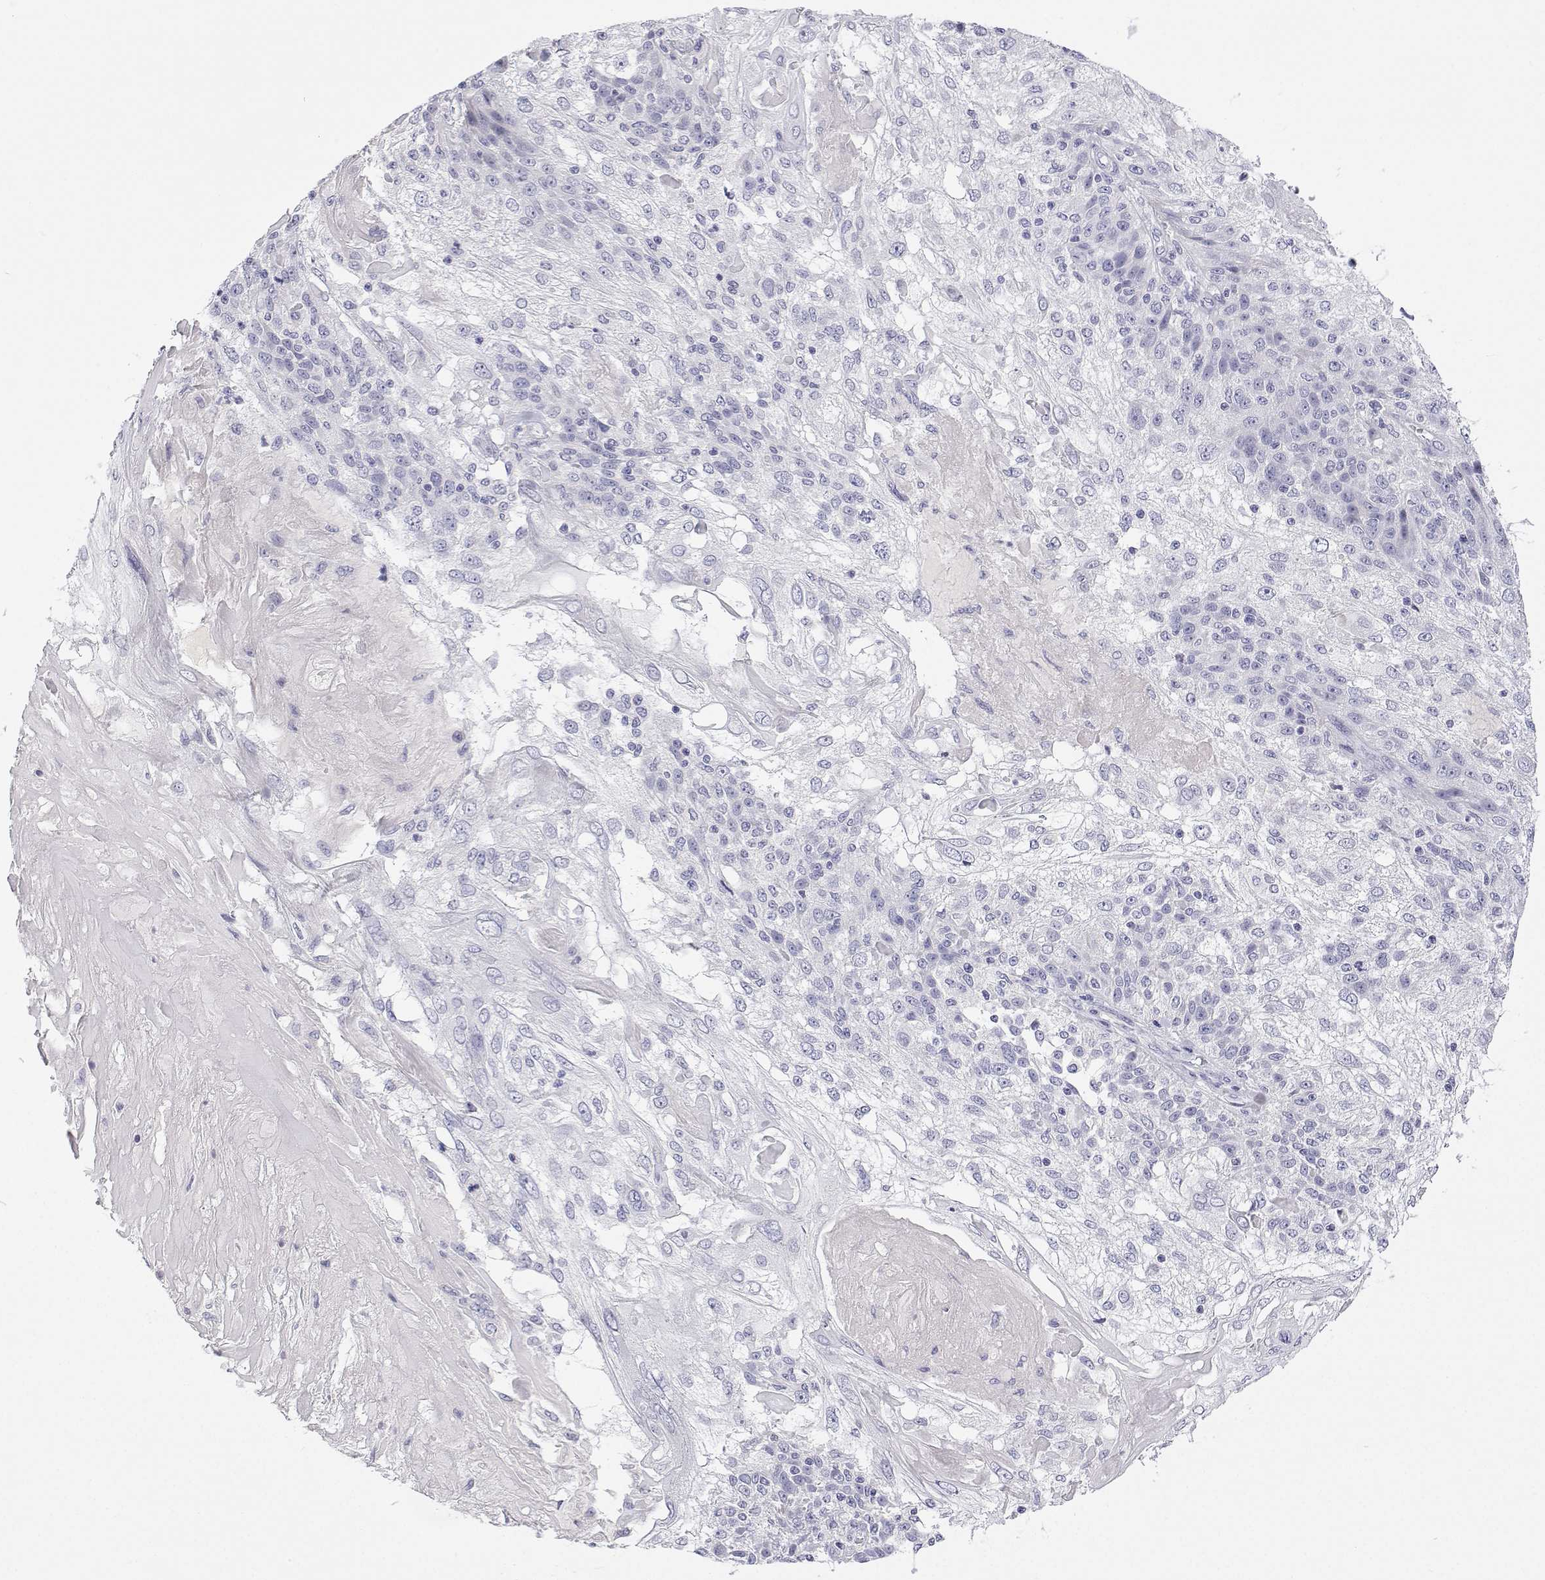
{"staining": {"intensity": "negative", "quantity": "none", "location": "none"}, "tissue": "skin cancer", "cell_type": "Tumor cells", "image_type": "cancer", "snomed": [{"axis": "morphology", "description": "Normal tissue, NOS"}, {"axis": "morphology", "description": "Squamous cell carcinoma, NOS"}, {"axis": "topography", "description": "Skin"}], "caption": "The IHC photomicrograph has no significant expression in tumor cells of skin cancer (squamous cell carcinoma) tissue.", "gene": "ANKRD65", "patient": {"sex": "female", "age": 83}}